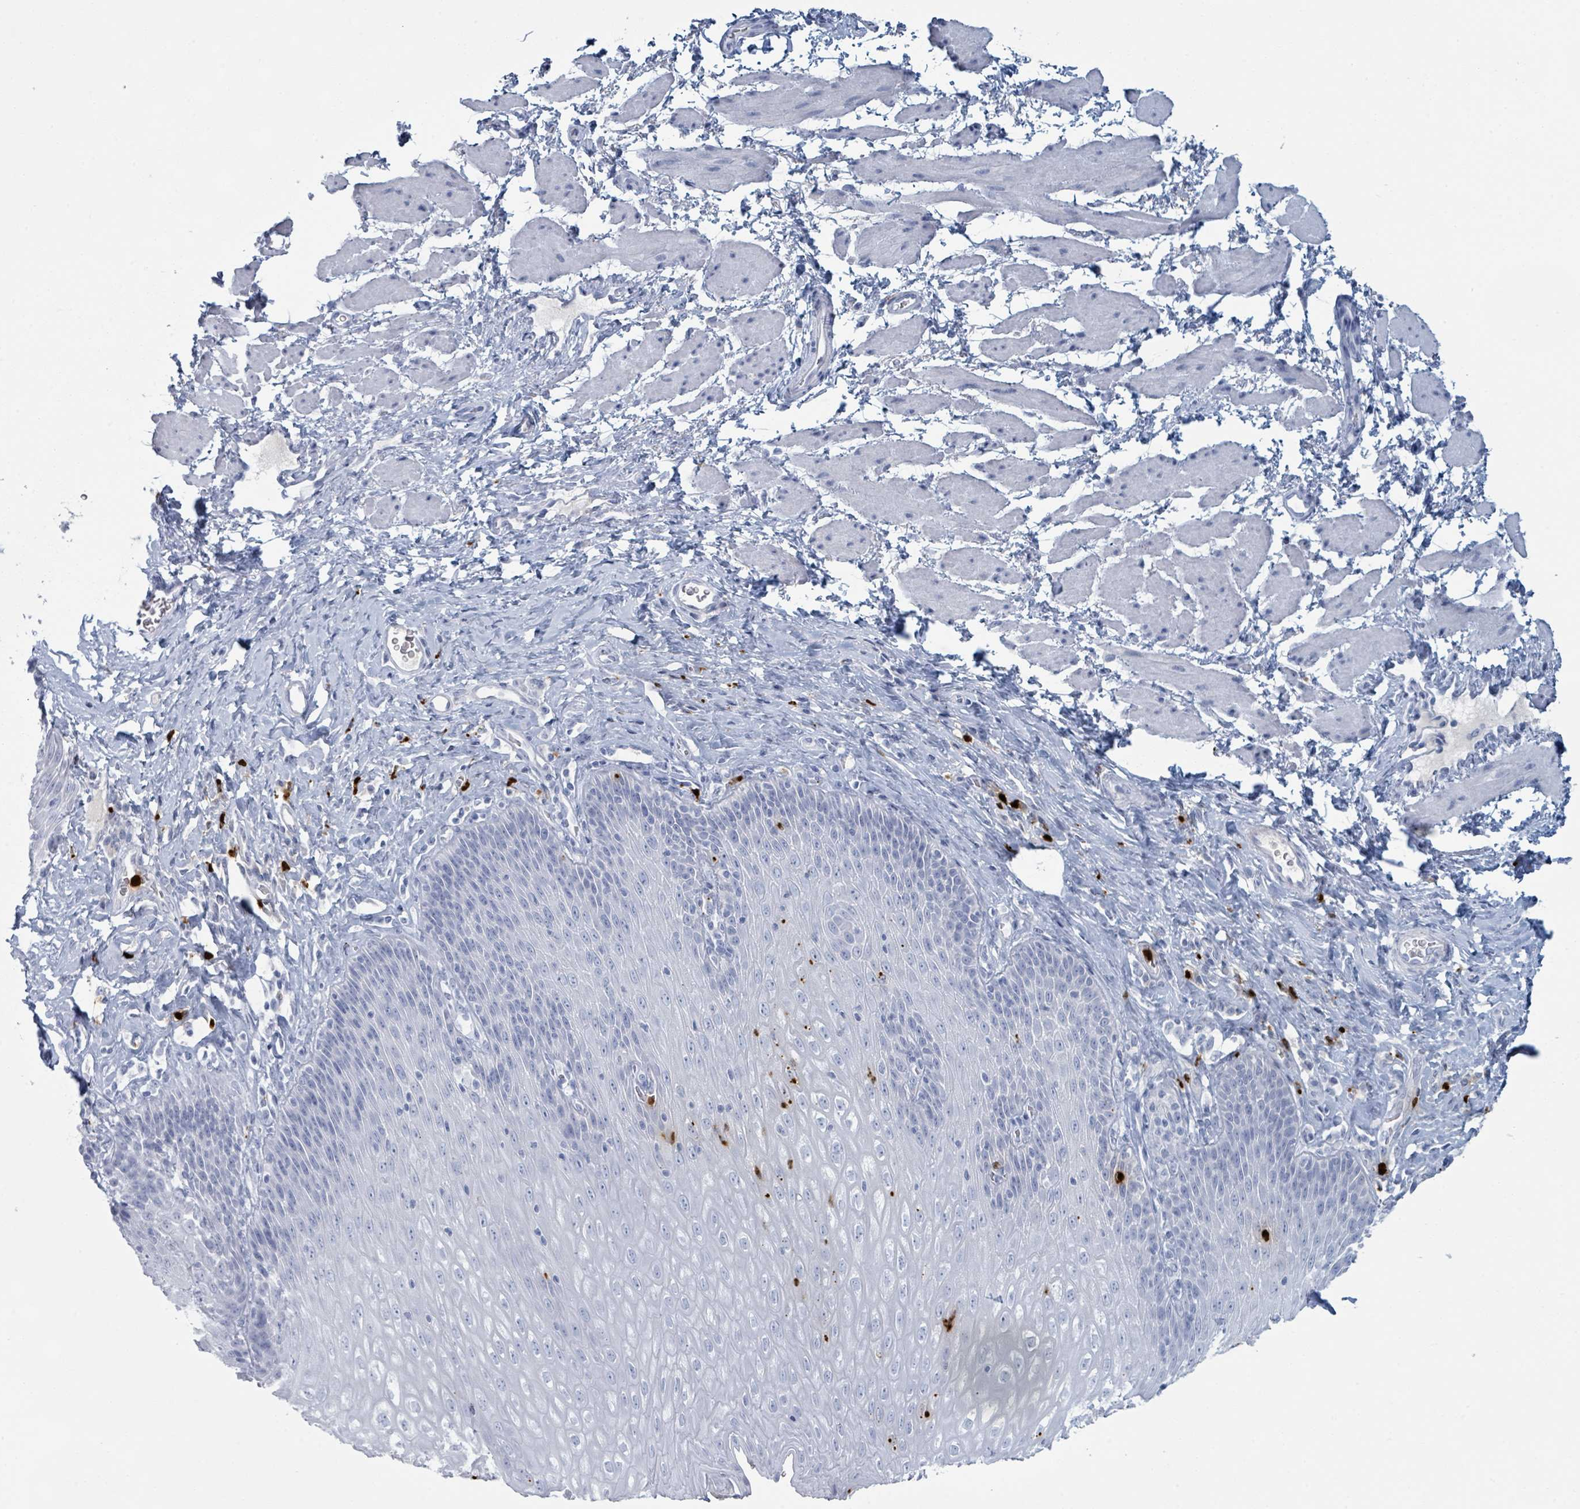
{"staining": {"intensity": "negative", "quantity": "none", "location": "none"}, "tissue": "esophagus", "cell_type": "Squamous epithelial cells", "image_type": "normal", "snomed": [{"axis": "morphology", "description": "Normal tissue, NOS"}, {"axis": "topography", "description": "Esophagus"}], "caption": "A high-resolution image shows immunohistochemistry (IHC) staining of normal esophagus, which displays no significant positivity in squamous epithelial cells.", "gene": "DEFA4", "patient": {"sex": "female", "age": 61}}